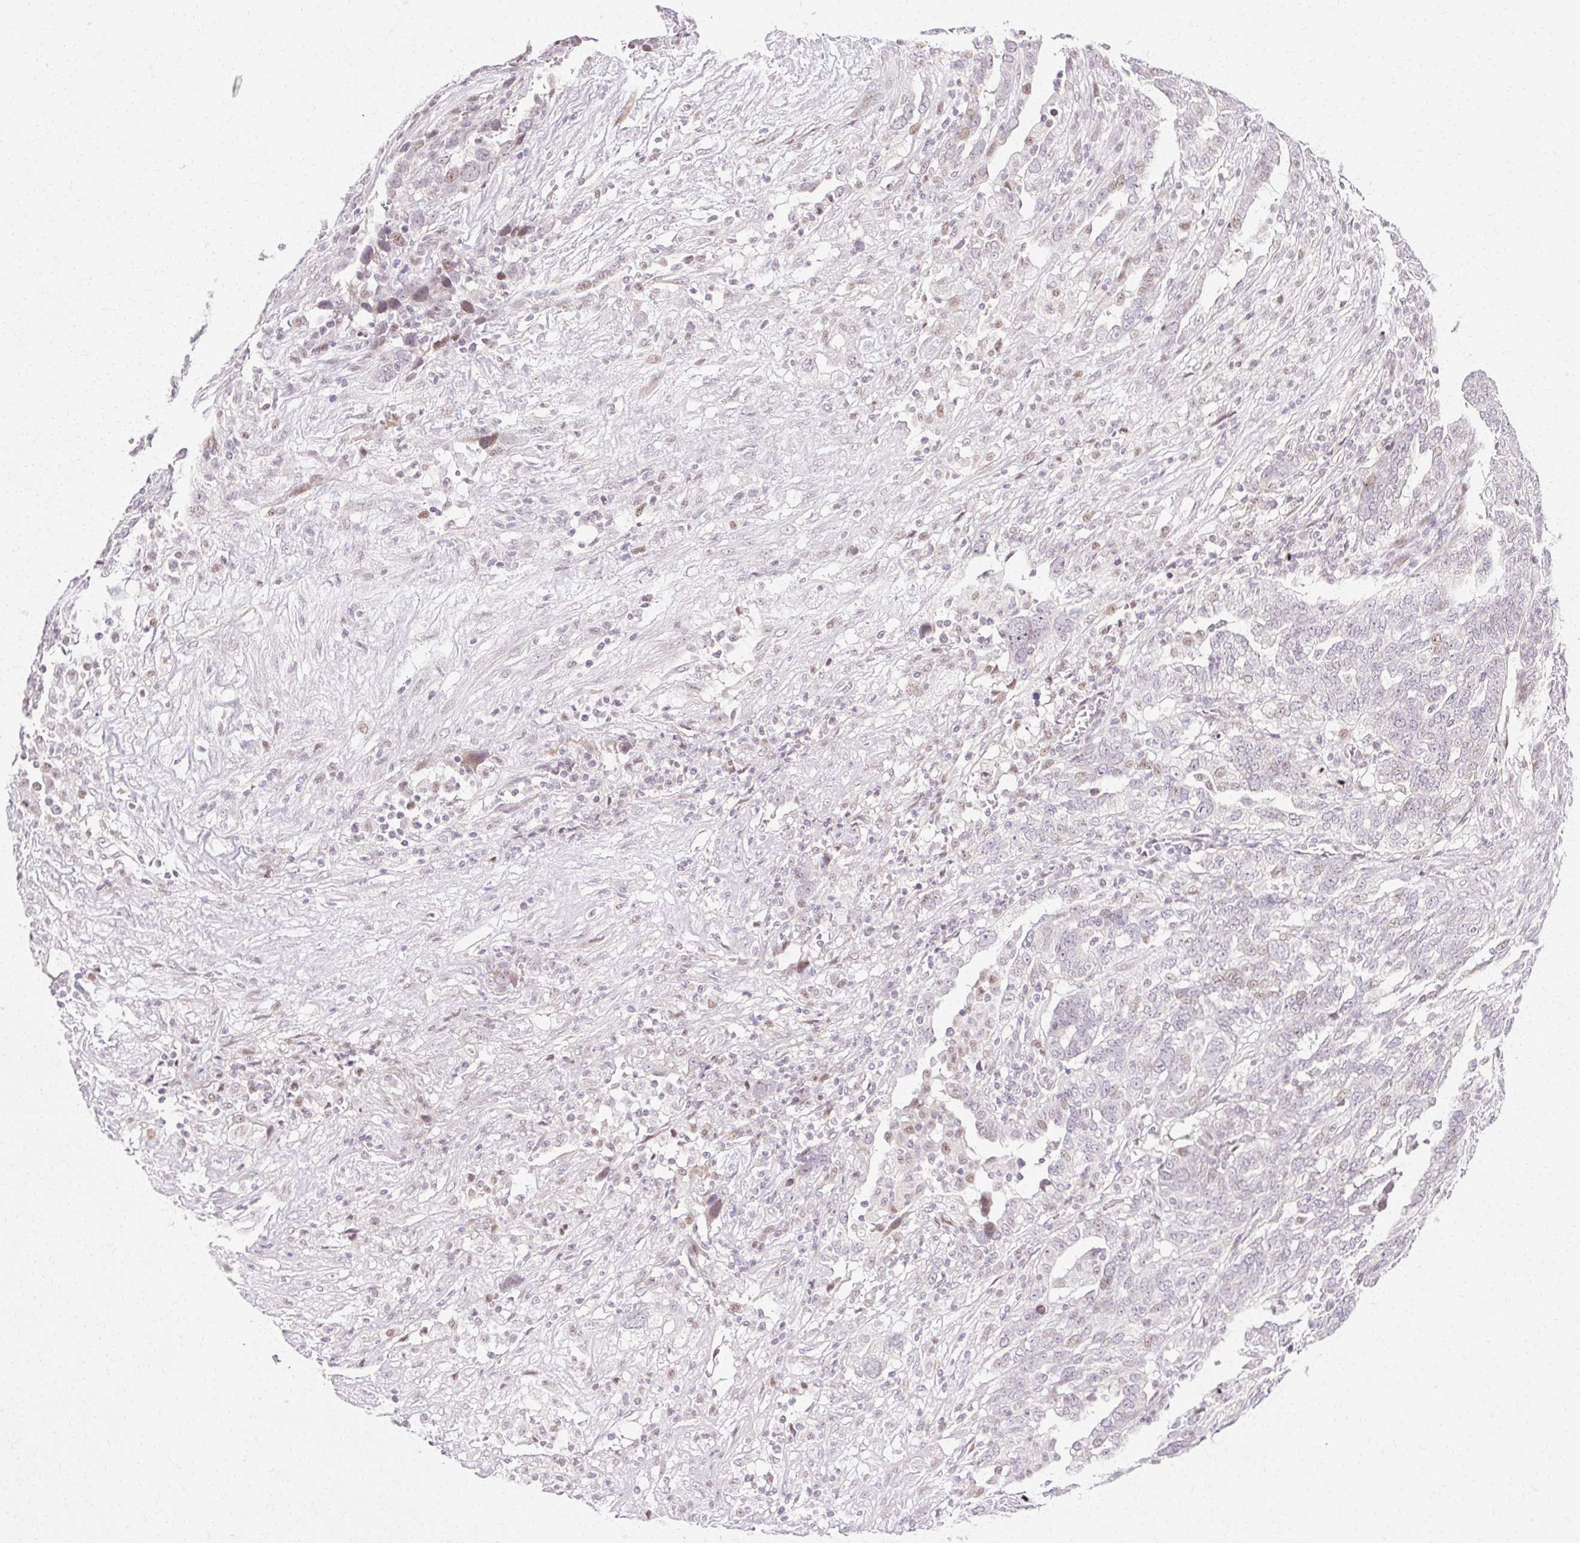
{"staining": {"intensity": "moderate", "quantity": "<25%", "location": "nuclear"}, "tissue": "ovarian cancer", "cell_type": "Tumor cells", "image_type": "cancer", "snomed": [{"axis": "morphology", "description": "Cystadenocarcinoma, serous, NOS"}, {"axis": "topography", "description": "Ovary"}], "caption": "The histopathology image shows staining of ovarian serous cystadenocarcinoma, revealing moderate nuclear protein expression (brown color) within tumor cells. (IHC, brightfield microscopy, high magnification).", "gene": "C3orf49", "patient": {"sex": "female", "age": 59}}